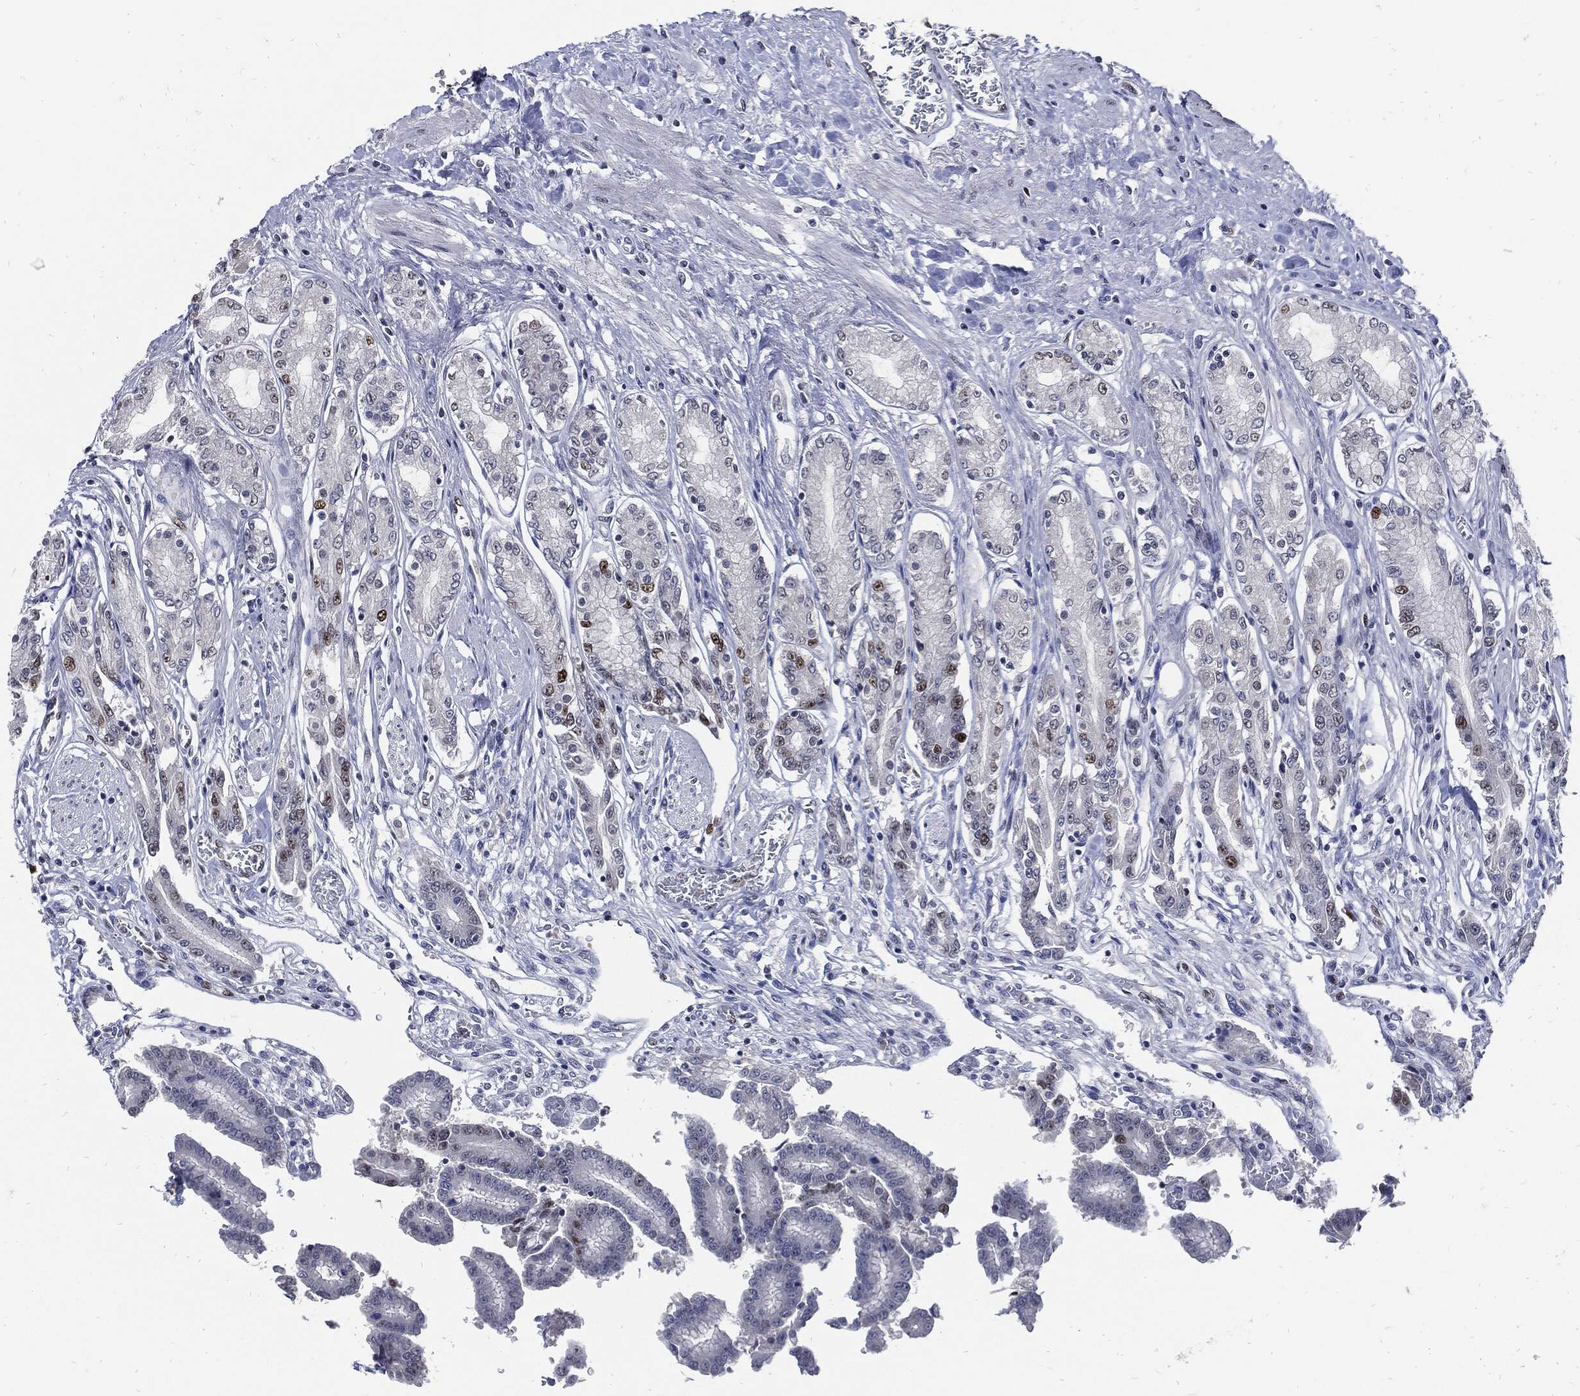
{"staining": {"intensity": "strong", "quantity": "<25%", "location": "nuclear"}, "tissue": "stomach", "cell_type": "Glandular cells", "image_type": "normal", "snomed": [{"axis": "morphology", "description": "Normal tissue, NOS"}, {"axis": "morphology", "description": "Adenocarcinoma, NOS"}, {"axis": "morphology", "description": "Adenocarcinoma, High grade"}, {"axis": "topography", "description": "Stomach, upper"}, {"axis": "topography", "description": "Stomach"}], "caption": "Stomach stained for a protein reveals strong nuclear positivity in glandular cells. Using DAB (3,3'-diaminobenzidine) (brown) and hematoxylin (blue) stains, captured at high magnification using brightfield microscopy.", "gene": "NBN", "patient": {"sex": "female", "age": 65}}